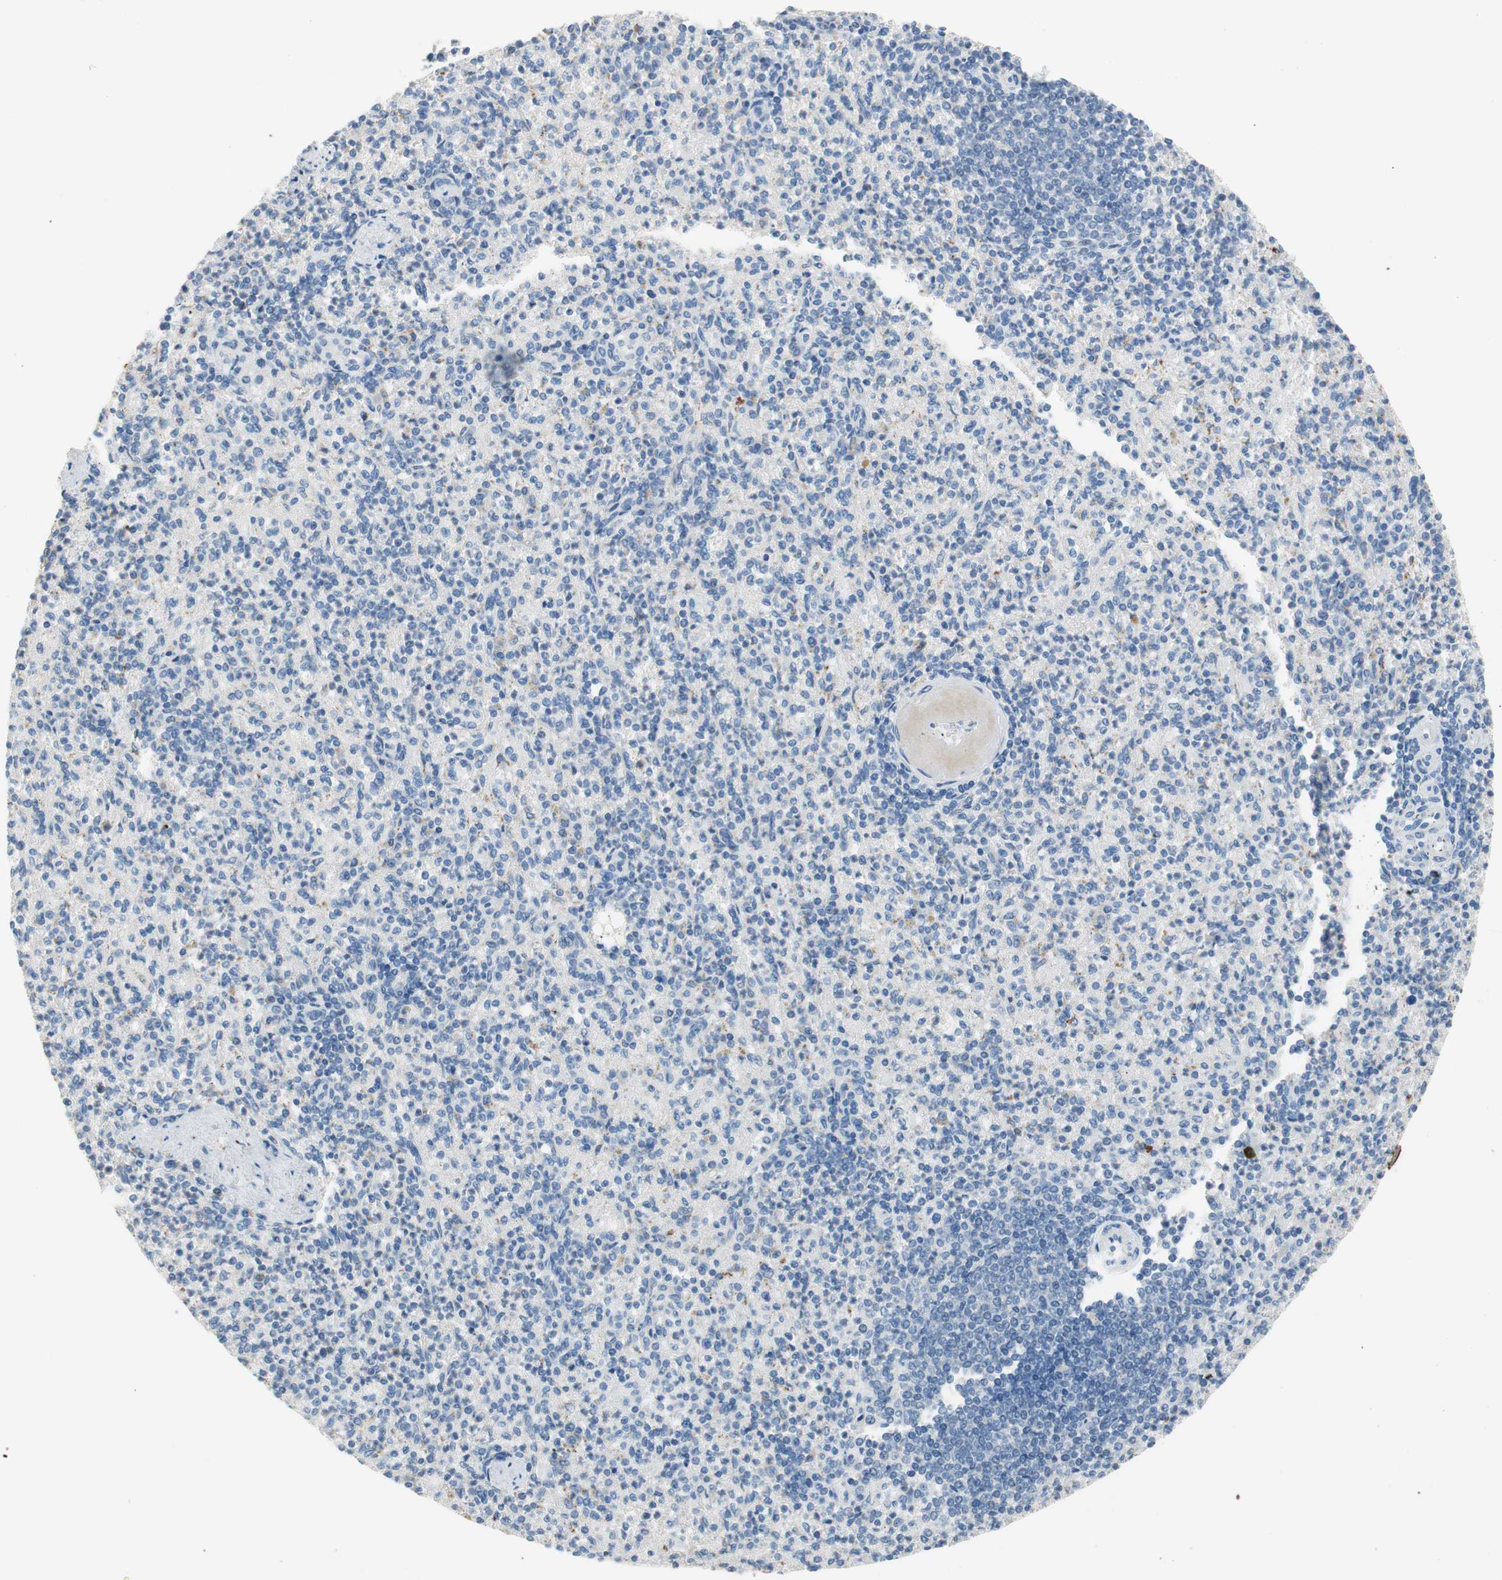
{"staining": {"intensity": "weak", "quantity": "<25%", "location": "cytoplasmic/membranous"}, "tissue": "spleen", "cell_type": "Cells in red pulp", "image_type": "normal", "snomed": [{"axis": "morphology", "description": "Normal tissue, NOS"}, {"axis": "topography", "description": "Spleen"}], "caption": "The photomicrograph exhibits no significant expression in cells in red pulp of spleen. The staining was performed using DAB to visualize the protein expression in brown, while the nuclei were stained in blue with hematoxylin (Magnification: 20x).", "gene": "PDZK1", "patient": {"sex": "female", "age": 74}}